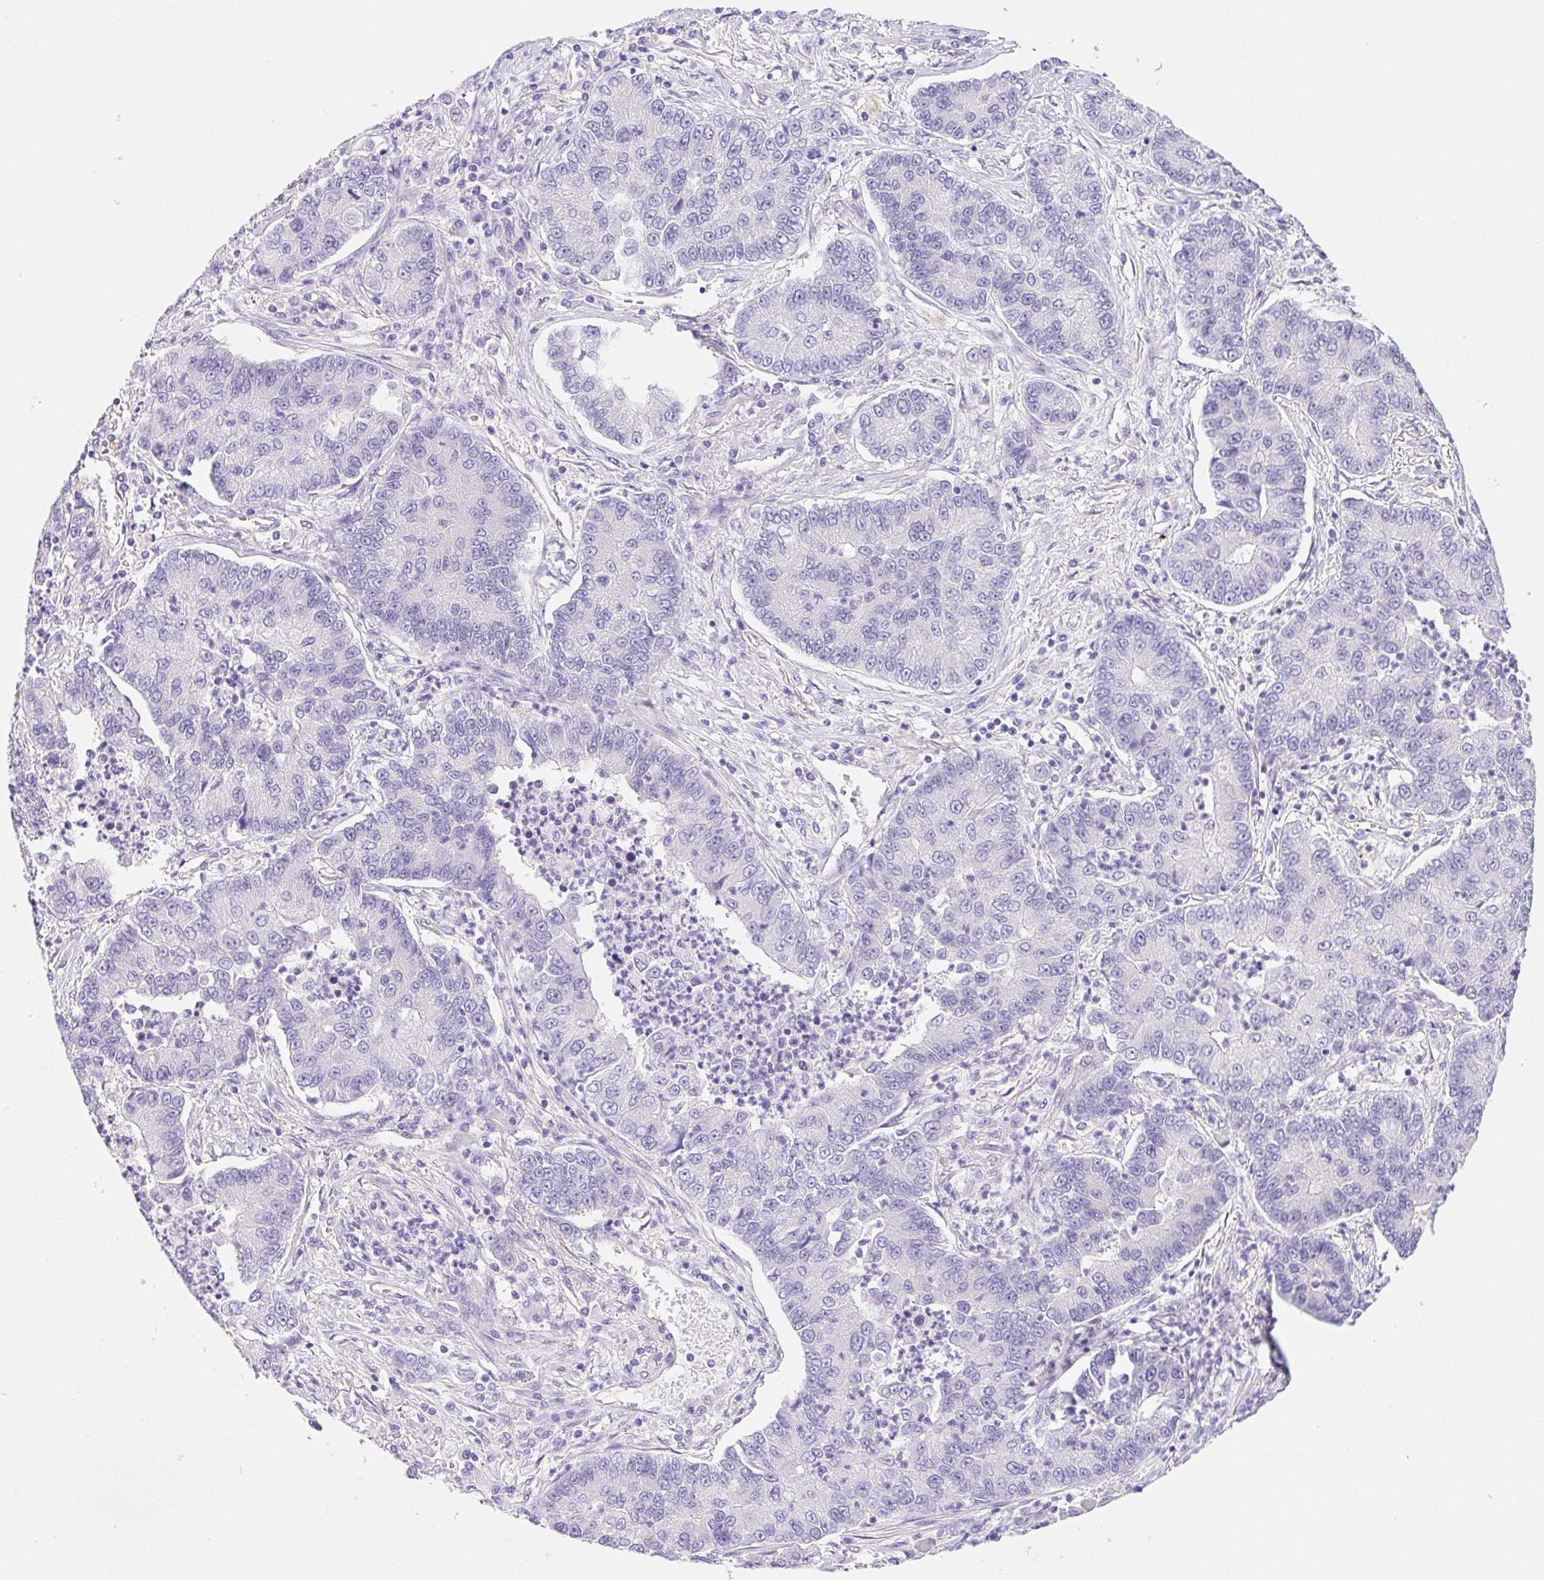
{"staining": {"intensity": "negative", "quantity": "none", "location": "none"}, "tissue": "lung cancer", "cell_type": "Tumor cells", "image_type": "cancer", "snomed": [{"axis": "morphology", "description": "Adenocarcinoma, NOS"}, {"axis": "topography", "description": "Lung"}], "caption": "Immunohistochemistry image of neoplastic tissue: adenocarcinoma (lung) stained with DAB demonstrates no significant protein expression in tumor cells.", "gene": "PNLIP", "patient": {"sex": "female", "age": 57}}